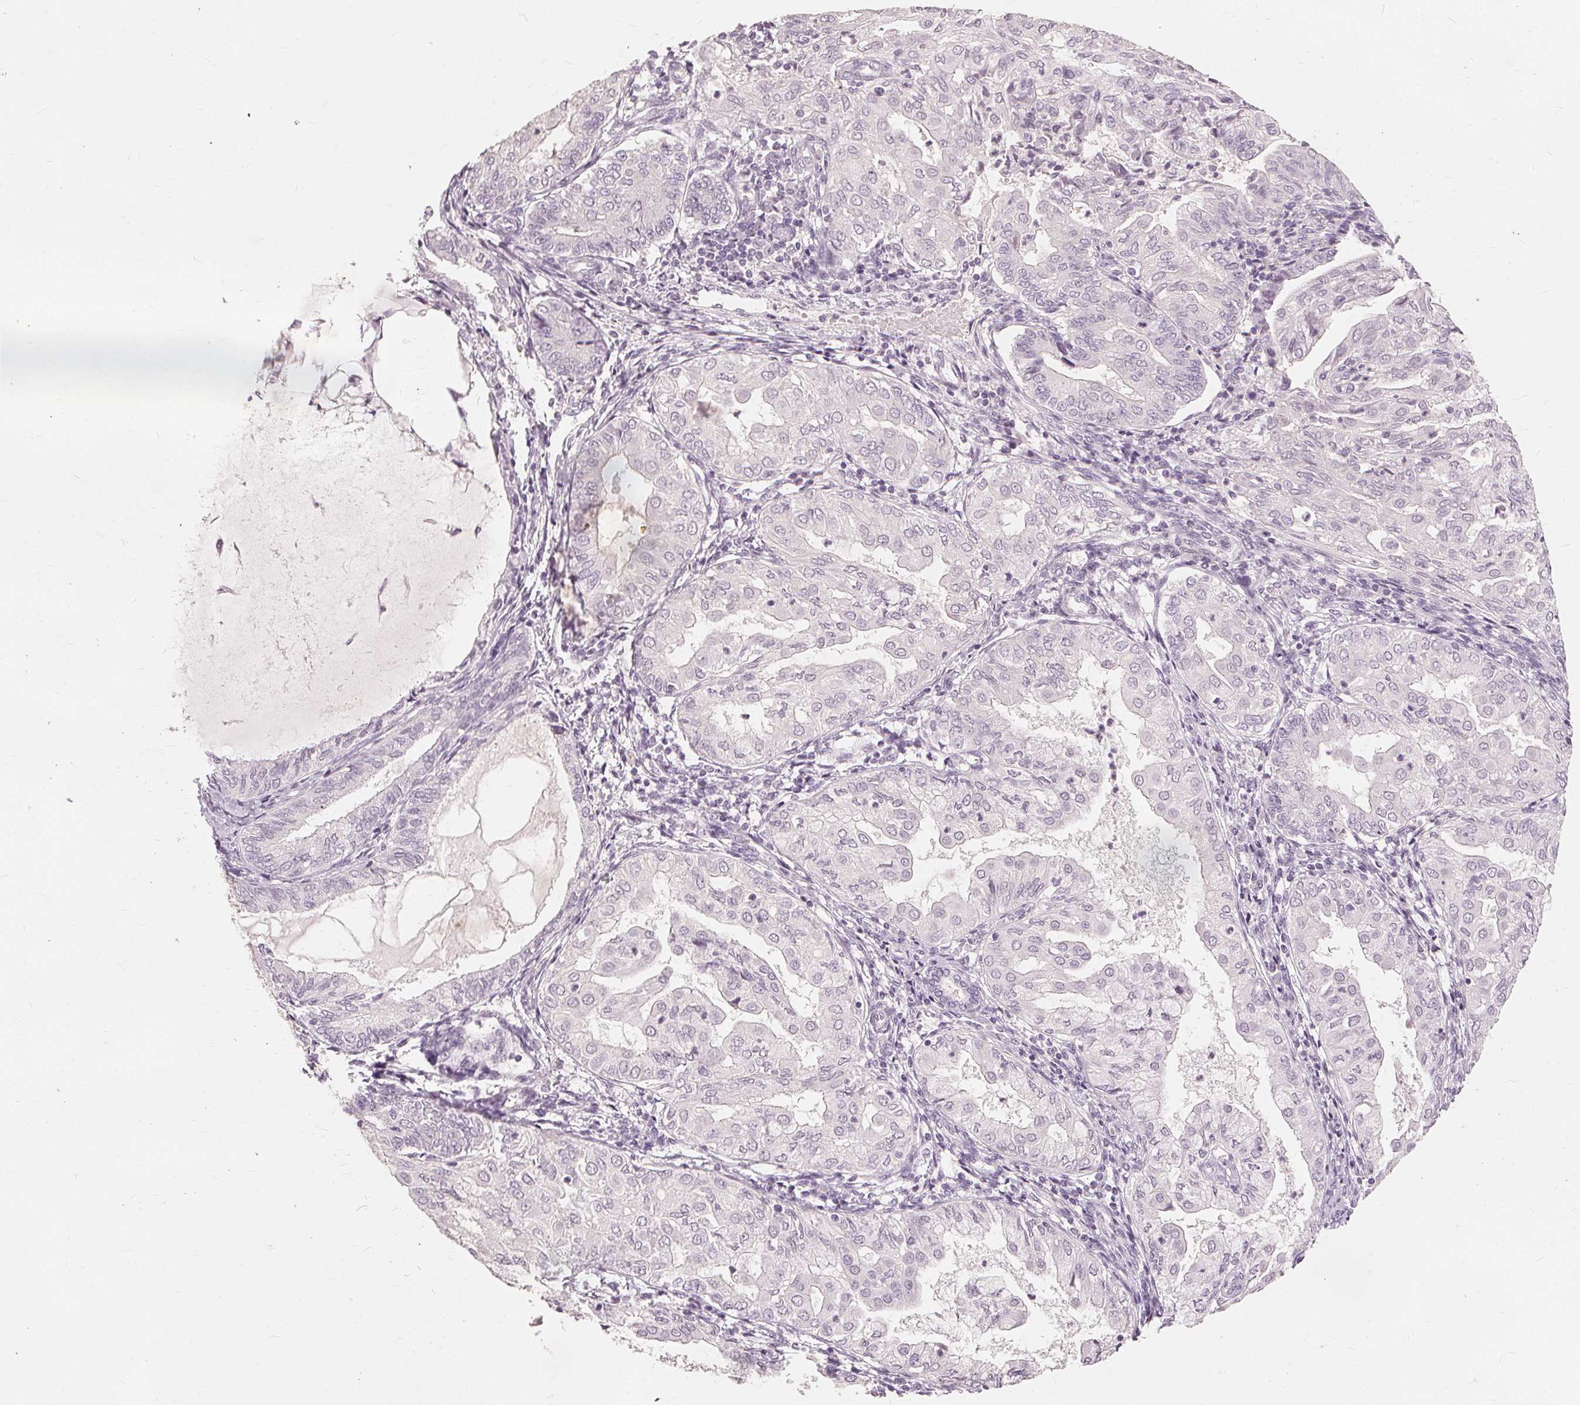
{"staining": {"intensity": "negative", "quantity": "none", "location": "none"}, "tissue": "endometrial cancer", "cell_type": "Tumor cells", "image_type": "cancer", "snomed": [{"axis": "morphology", "description": "Adenocarcinoma, NOS"}, {"axis": "topography", "description": "Endometrium"}], "caption": "DAB (3,3'-diaminobenzidine) immunohistochemical staining of endometrial cancer demonstrates no significant staining in tumor cells.", "gene": "SFTPD", "patient": {"sex": "female", "age": 68}}